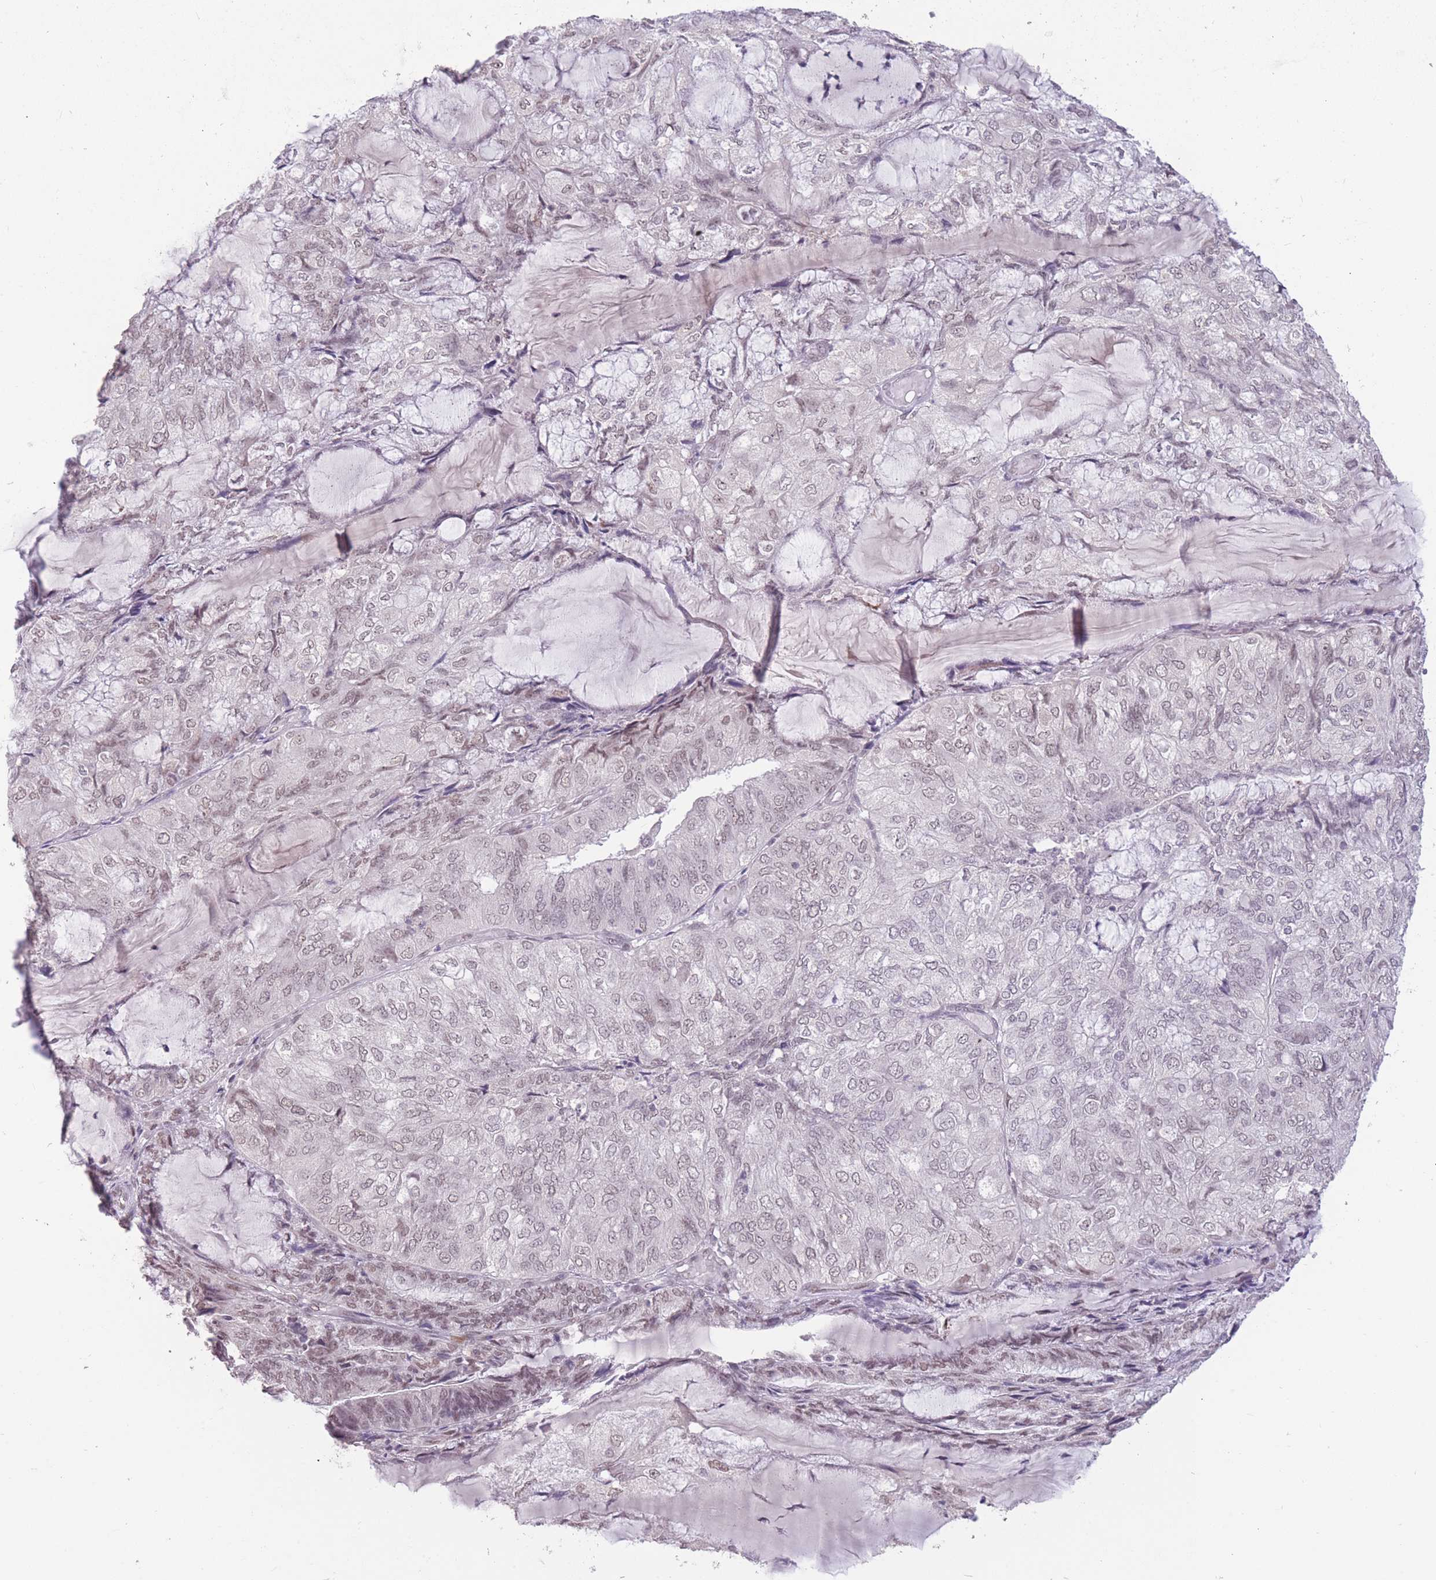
{"staining": {"intensity": "weak", "quantity": "25%-75%", "location": "nuclear"}, "tissue": "endometrial cancer", "cell_type": "Tumor cells", "image_type": "cancer", "snomed": [{"axis": "morphology", "description": "Adenocarcinoma, NOS"}, {"axis": "topography", "description": "Endometrium"}], "caption": "The image shows immunohistochemical staining of adenocarcinoma (endometrial). There is weak nuclear staining is identified in approximately 25%-75% of tumor cells.", "gene": "HNRNPUL1", "patient": {"sex": "female", "age": 81}}